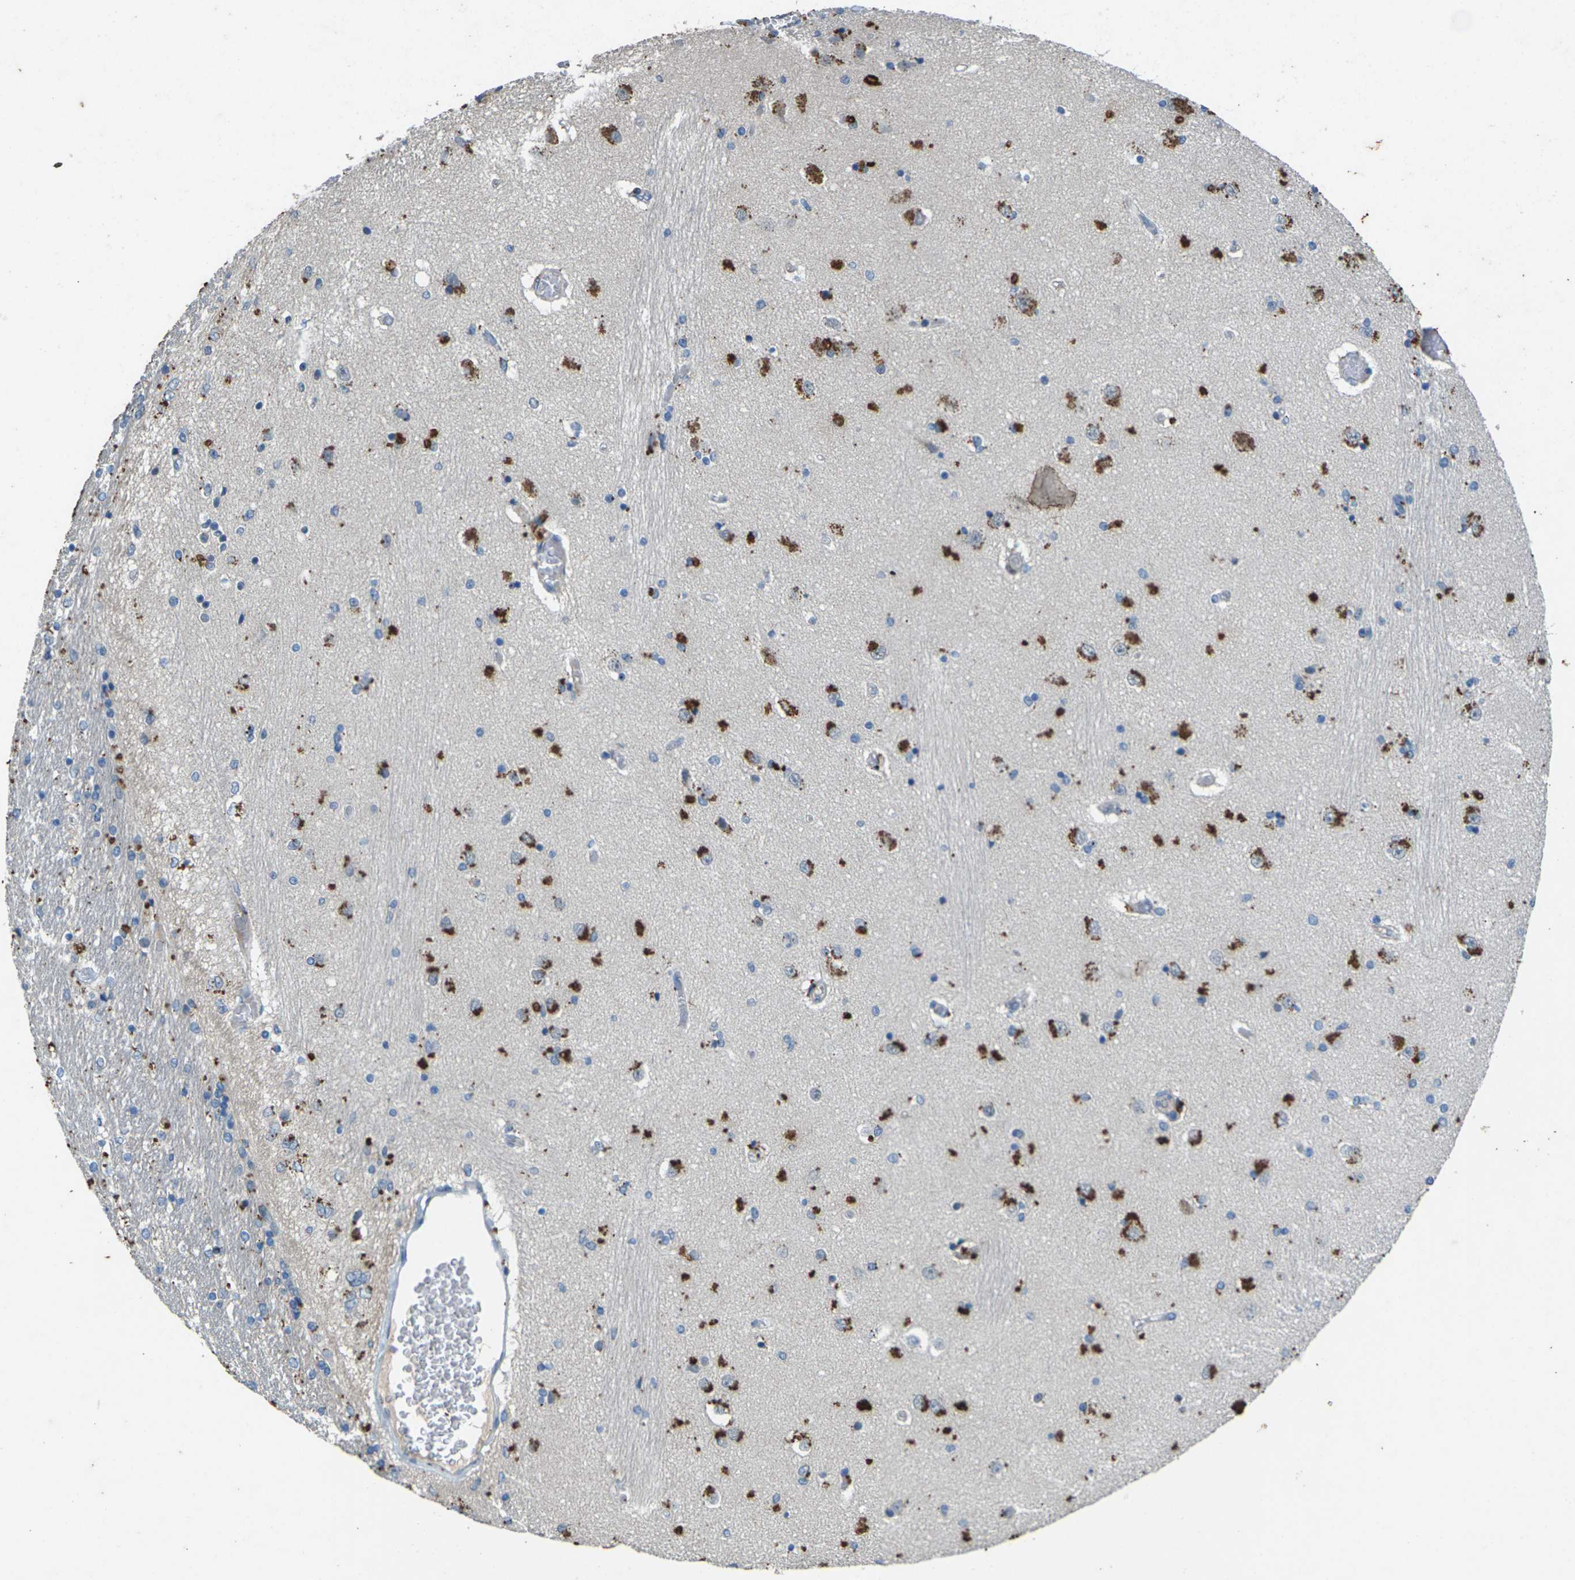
{"staining": {"intensity": "strong", "quantity": "<25%", "location": "cytoplasmic/membranous"}, "tissue": "hippocampus", "cell_type": "Glial cells", "image_type": "normal", "snomed": [{"axis": "morphology", "description": "Normal tissue, NOS"}, {"axis": "topography", "description": "Hippocampus"}], "caption": "High-magnification brightfield microscopy of normal hippocampus stained with DAB (brown) and counterstained with hematoxylin (blue). glial cells exhibit strong cytoplasmic/membranous staining is present in approximately<25% of cells.", "gene": "SIGLEC14", "patient": {"sex": "female", "age": 54}}